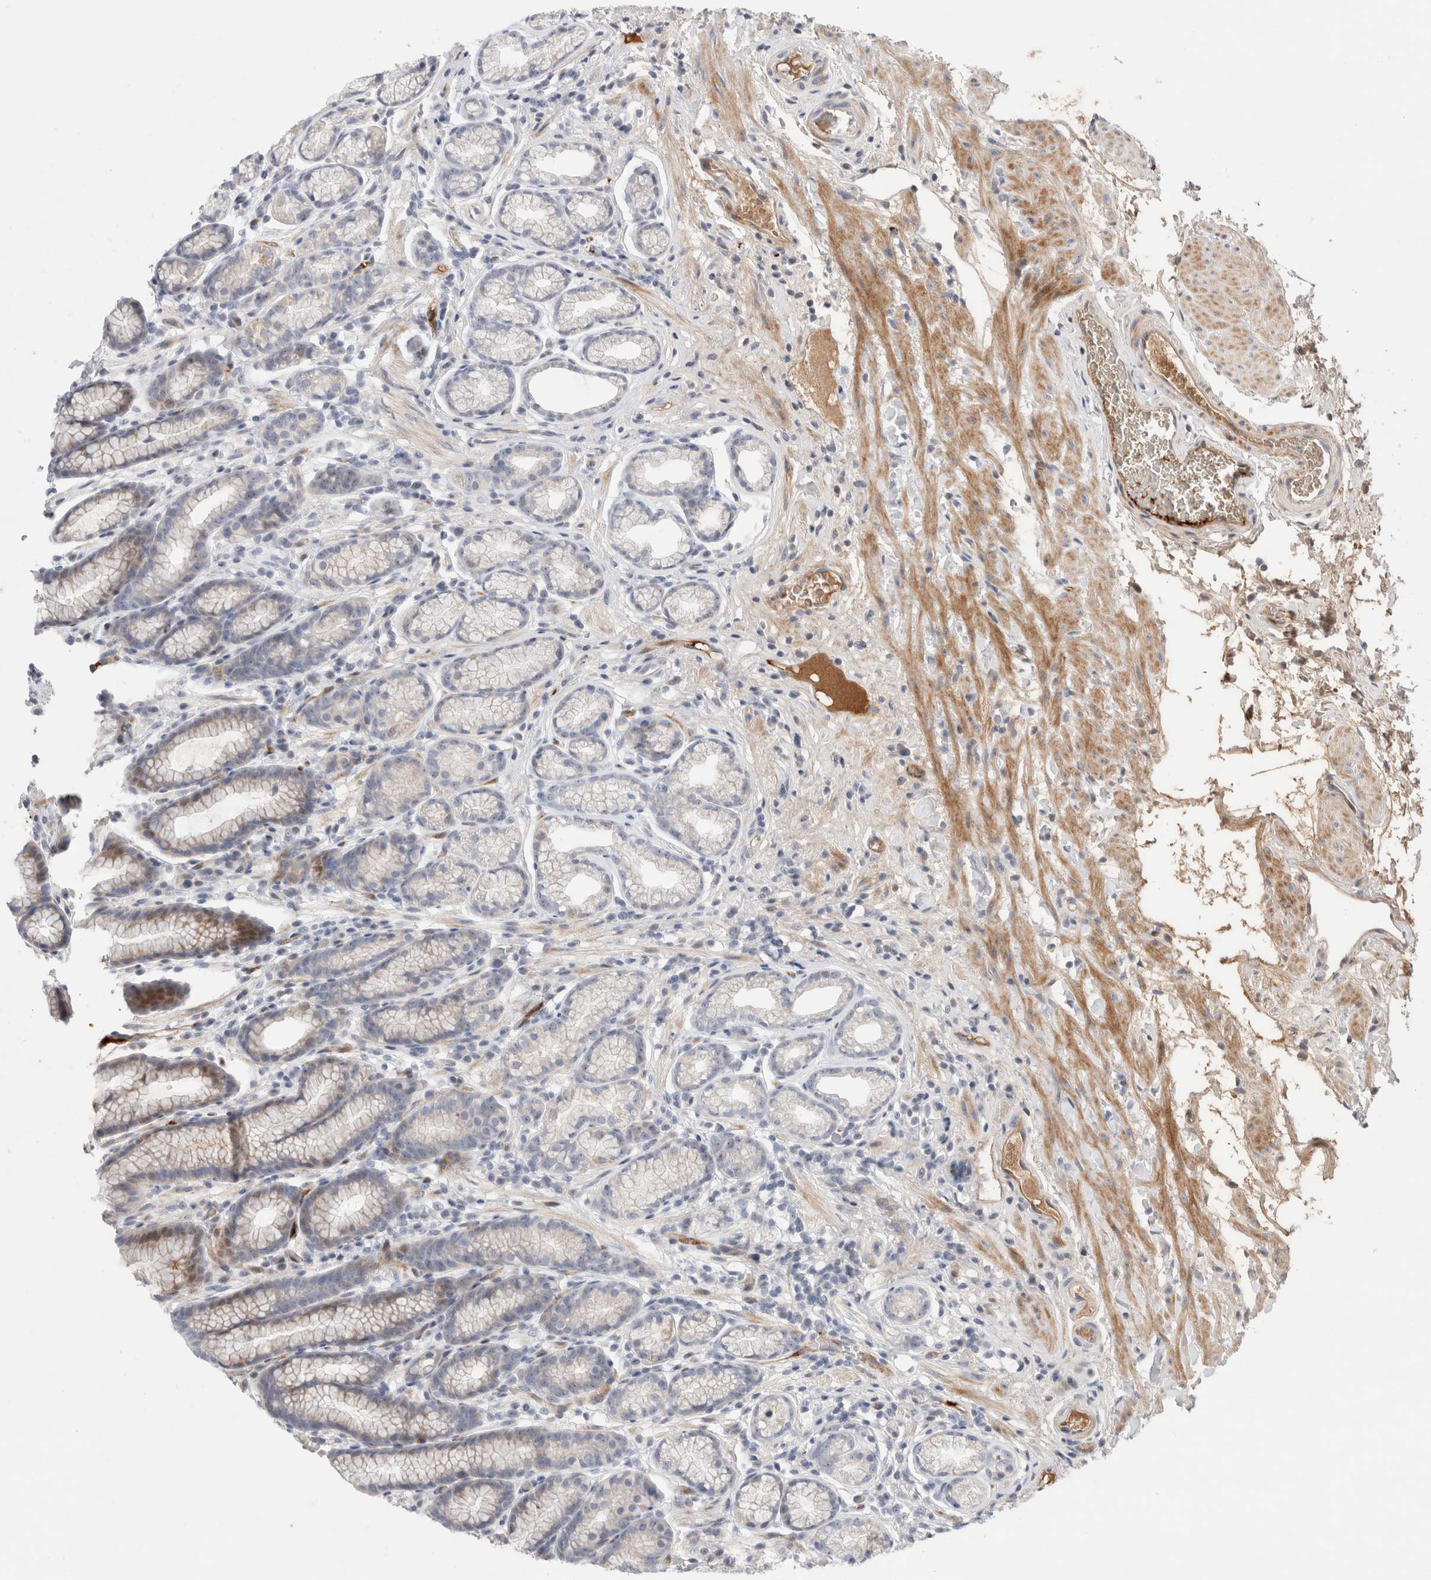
{"staining": {"intensity": "weak", "quantity": "25%-75%", "location": "cytoplasmic/membranous"}, "tissue": "stomach", "cell_type": "Glandular cells", "image_type": "normal", "snomed": [{"axis": "morphology", "description": "Normal tissue, NOS"}, {"axis": "topography", "description": "Stomach"}], "caption": "Immunohistochemistry (IHC) histopathology image of normal human stomach stained for a protein (brown), which displays low levels of weak cytoplasmic/membranous expression in about 25%-75% of glandular cells.", "gene": "ECHDC2", "patient": {"sex": "male", "age": 42}}